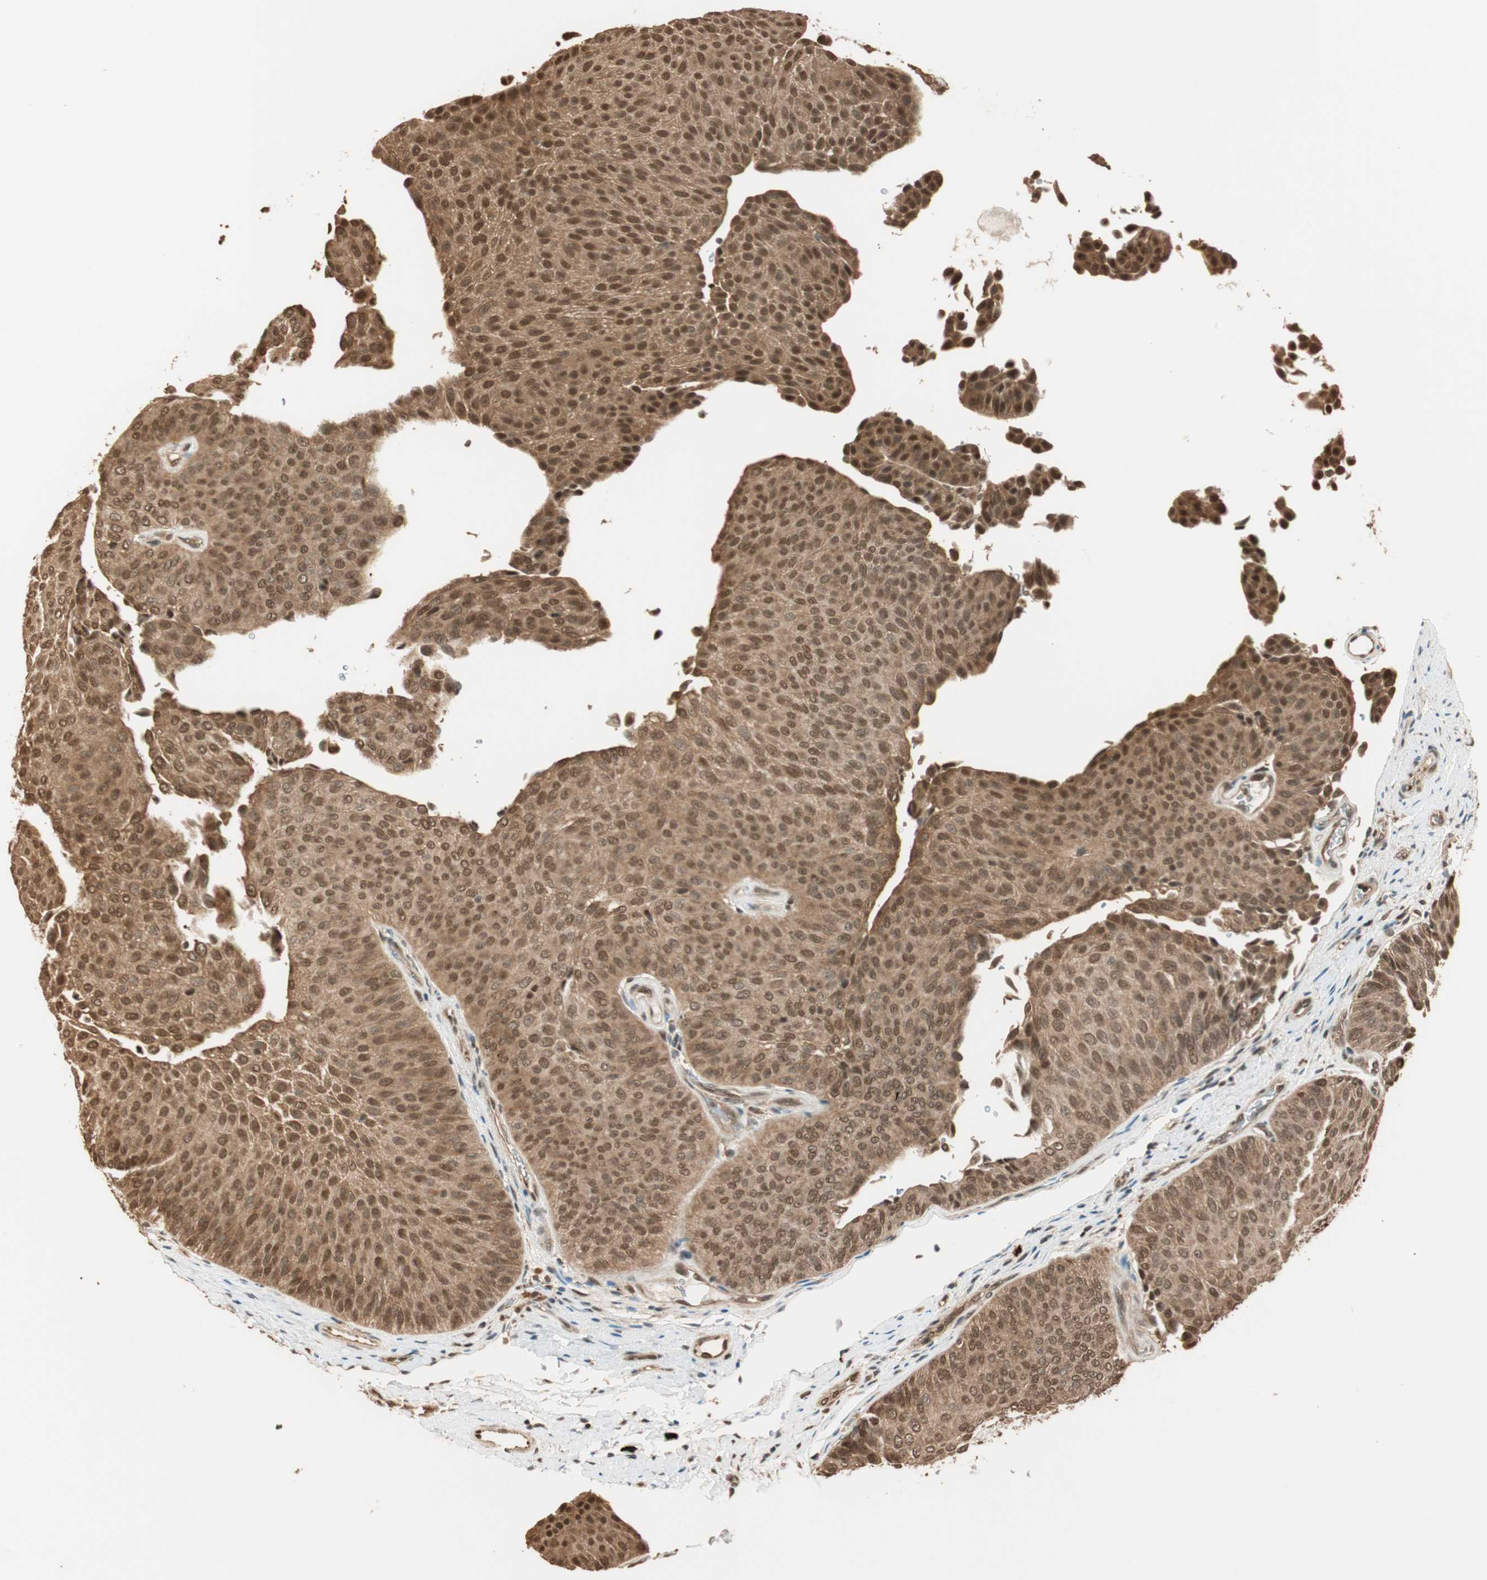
{"staining": {"intensity": "strong", "quantity": ">75%", "location": "cytoplasmic/membranous,nuclear"}, "tissue": "urothelial cancer", "cell_type": "Tumor cells", "image_type": "cancer", "snomed": [{"axis": "morphology", "description": "Urothelial carcinoma, Low grade"}, {"axis": "topography", "description": "Urinary bladder"}], "caption": "High-power microscopy captured an immunohistochemistry (IHC) micrograph of low-grade urothelial carcinoma, revealing strong cytoplasmic/membranous and nuclear staining in about >75% of tumor cells.", "gene": "ZNF443", "patient": {"sex": "female", "age": 60}}